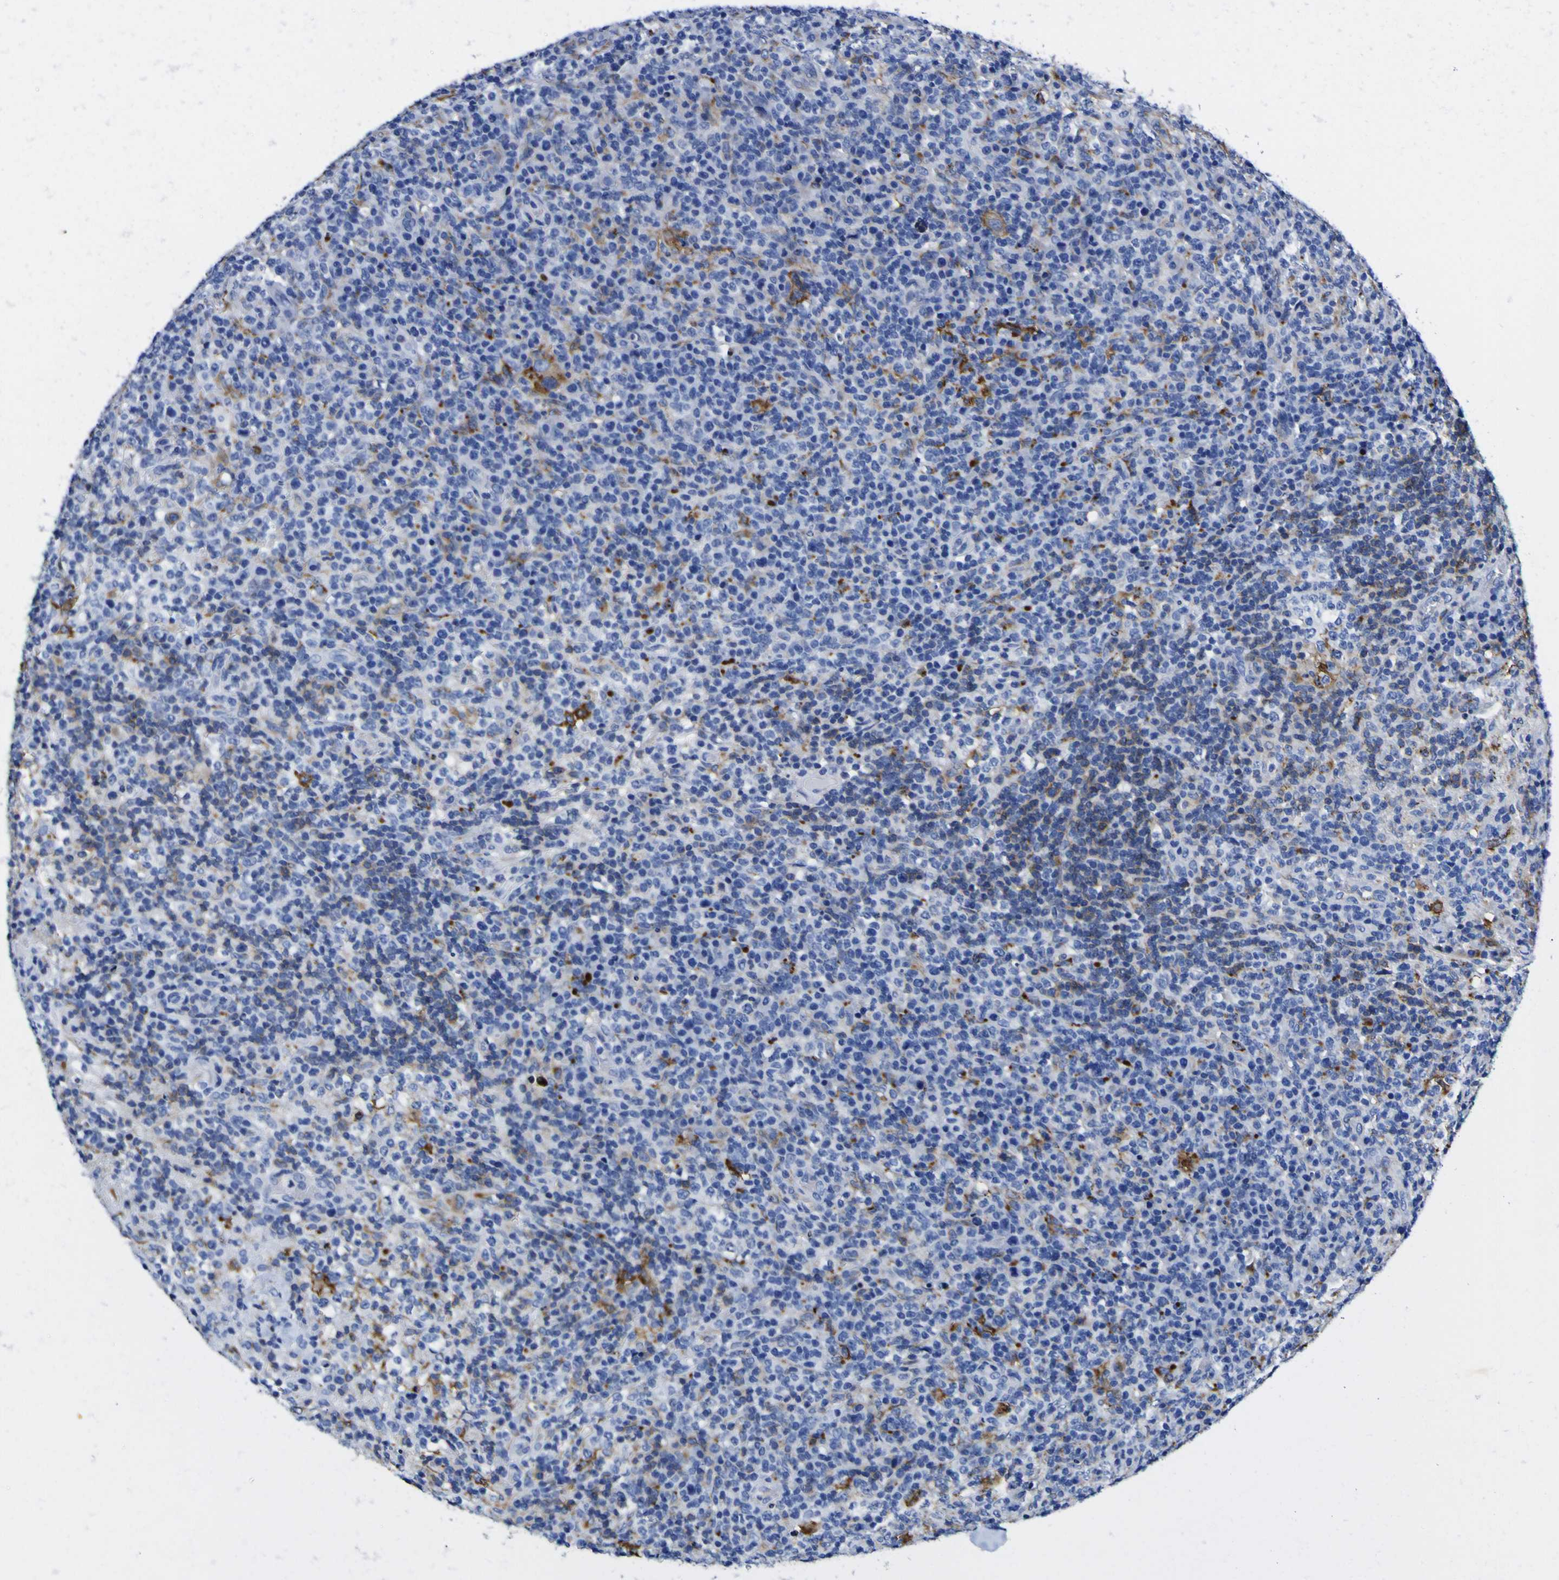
{"staining": {"intensity": "strong", "quantity": "25%-75%", "location": "cytoplasmic/membranous"}, "tissue": "lymphoma", "cell_type": "Tumor cells", "image_type": "cancer", "snomed": [{"axis": "morphology", "description": "Malignant lymphoma, non-Hodgkin's type, High grade"}, {"axis": "topography", "description": "Lymph node"}], "caption": "Protein staining displays strong cytoplasmic/membranous positivity in about 25%-75% of tumor cells in malignant lymphoma, non-Hodgkin's type (high-grade).", "gene": "HLA-DQA1", "patient": {"sex": "female", "age": 76}}